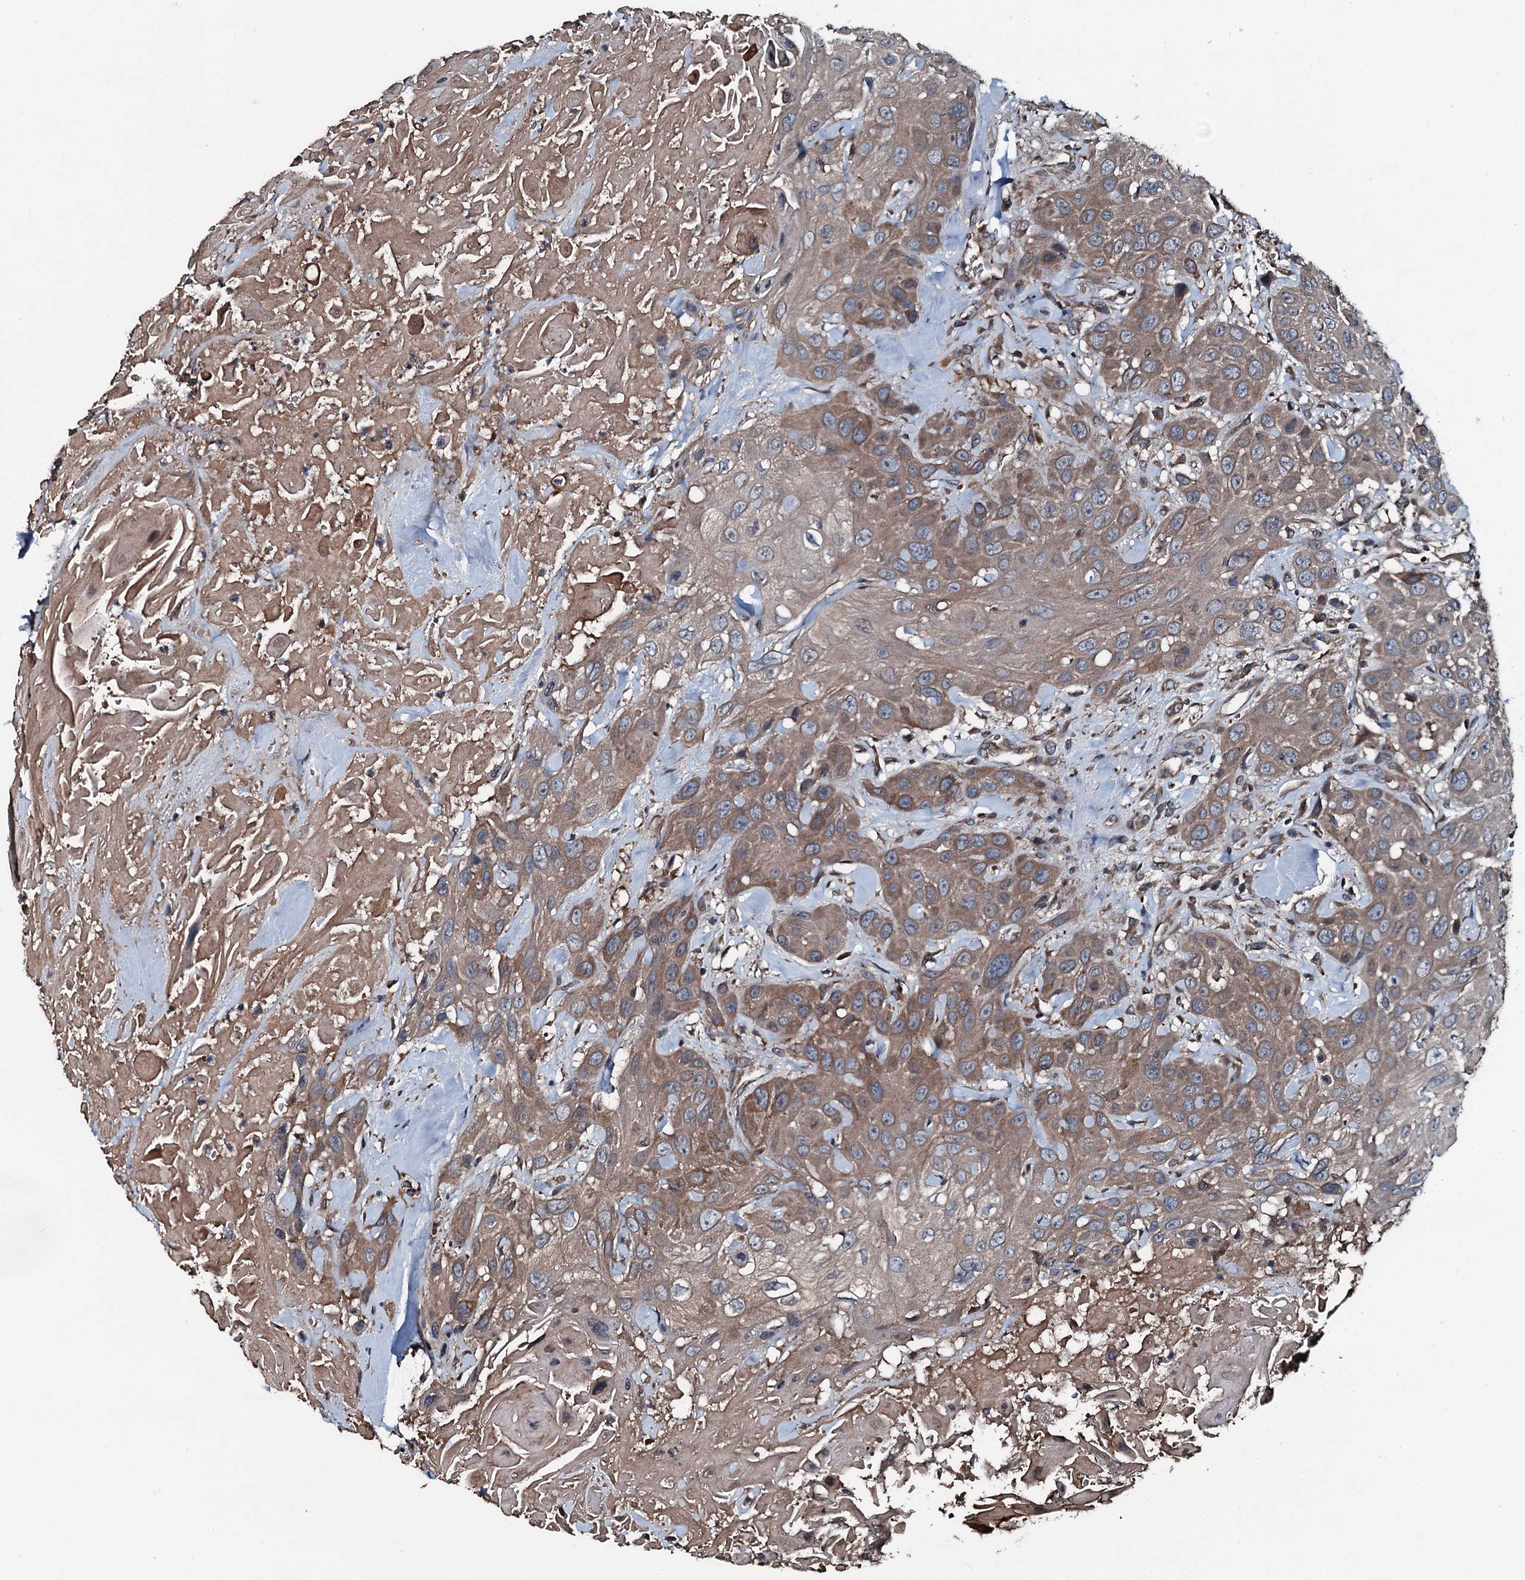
{"staining": {"intensity": "moderate", "quantity": ">75%", "location": "cytoplasmic/membranous"}, "tissue": "head and neck cancer", "cell_type": "Tumor cells", "image_type": "cancer", "snomed": [{"axis": "morphology", "description": "Squamous cell carcinoma, NOS"}, {"axis": "topography", "description": "Head-Neck"}], "caption": "Human head and neck cancer stained with a protein marker shows moderate staining in tumor cells.", "gene": "AARS1", "patient": {"sex": "male", "age": 81}}